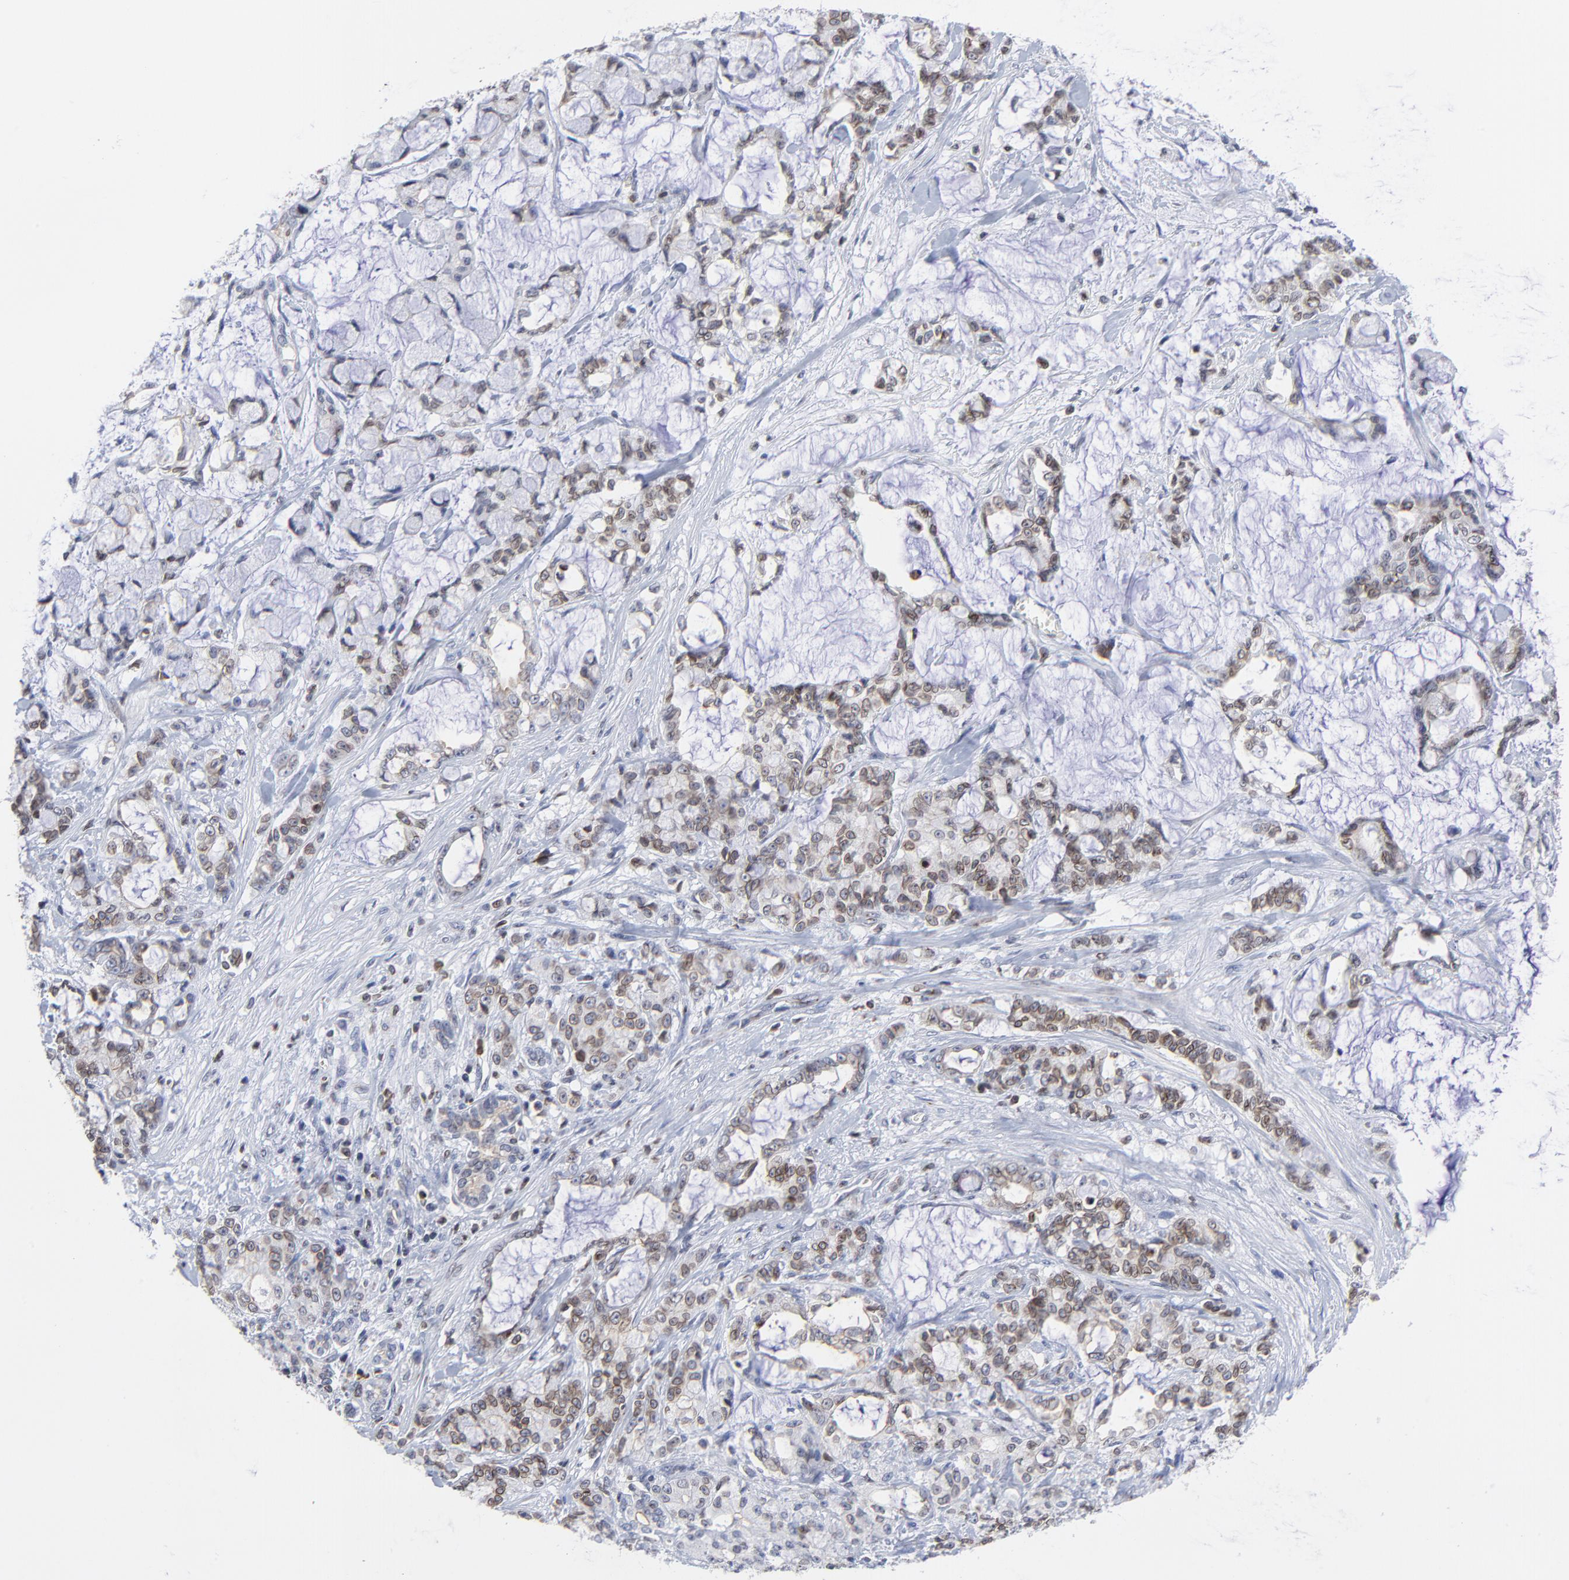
{"staining": {"intensity": "moderate", "quantity": ">75%", "location": "cytoplasmic/membranous,nuclear"}, "tissue": "pancreatic cancer", "cell_type": "Tumor cells", "image_type": "cancer", "snomed": [{"axis": "morphology", "description": "Adenocarcinoma, NOS"}, {"axis": "topography", "description": "Pancreas"}], "caption": "Human pancreatic cancer stained with a protein marker reveals moderate staining in tumor cells.", "gene": "THAP7", "patient": {"sex": "female", "age": 73}}